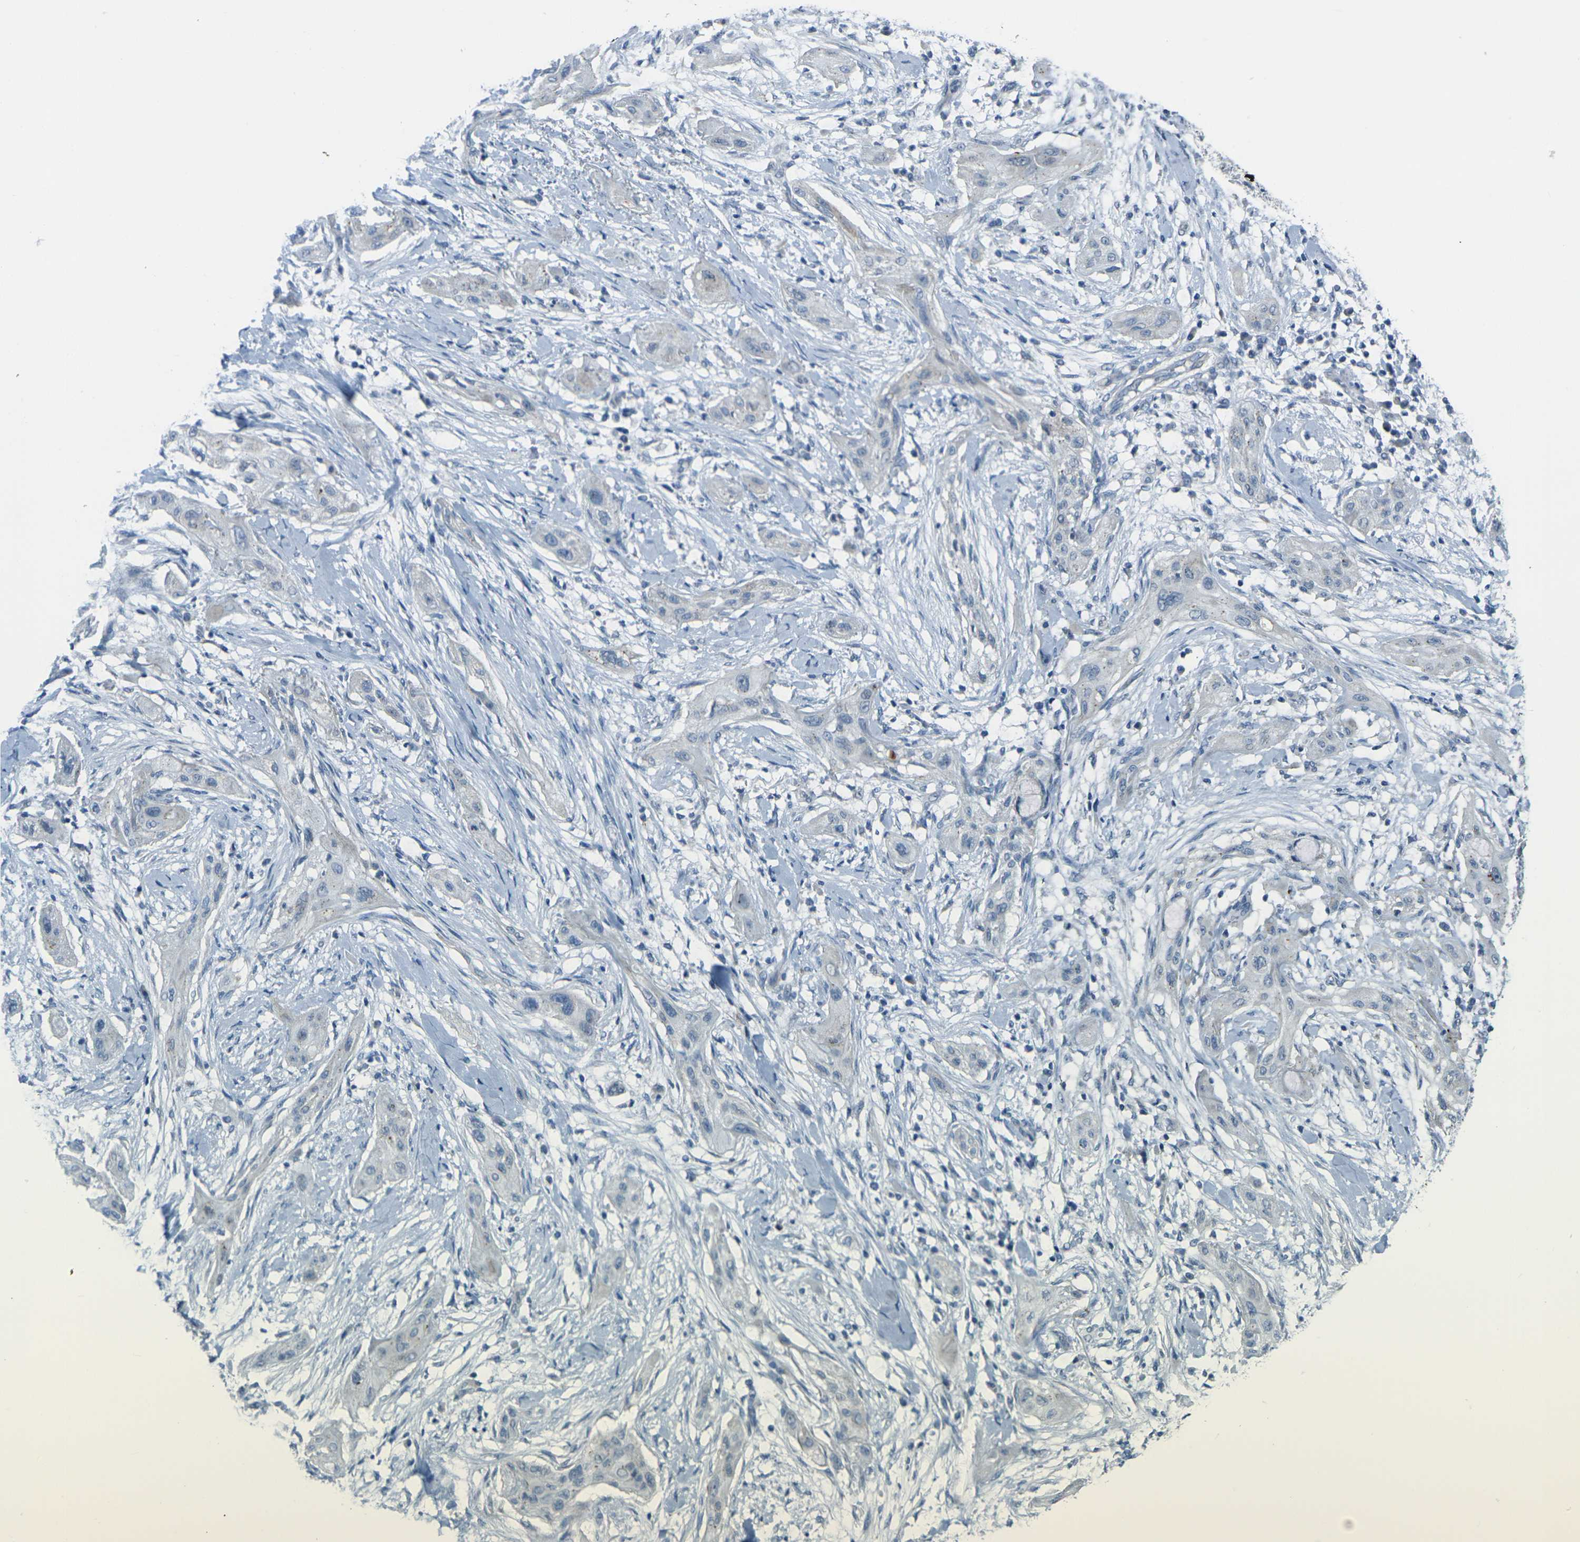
{"staining": {"intensity": "weak", "quantity": "25%-75%", "location": "cytoplasmic/membranous"}, "tissue": "lung cancer", "cell_type": "Tumor cells", "image_type": "cancer", "snomed": [{"axis": "morphology", "description": "Squamous cell carcinoma, NOS"}, {"axis": "topography", "description": "Lung"}], "caption": "There is low levels of weak cytoplasmic/membranous positivity in tumor cells of lung squamous cell carcinoma, as demonstrated by immunohistochemical staining (brown color).", "gene": "ANKRD46", "patient": {"sex": "female", "age": 47}}